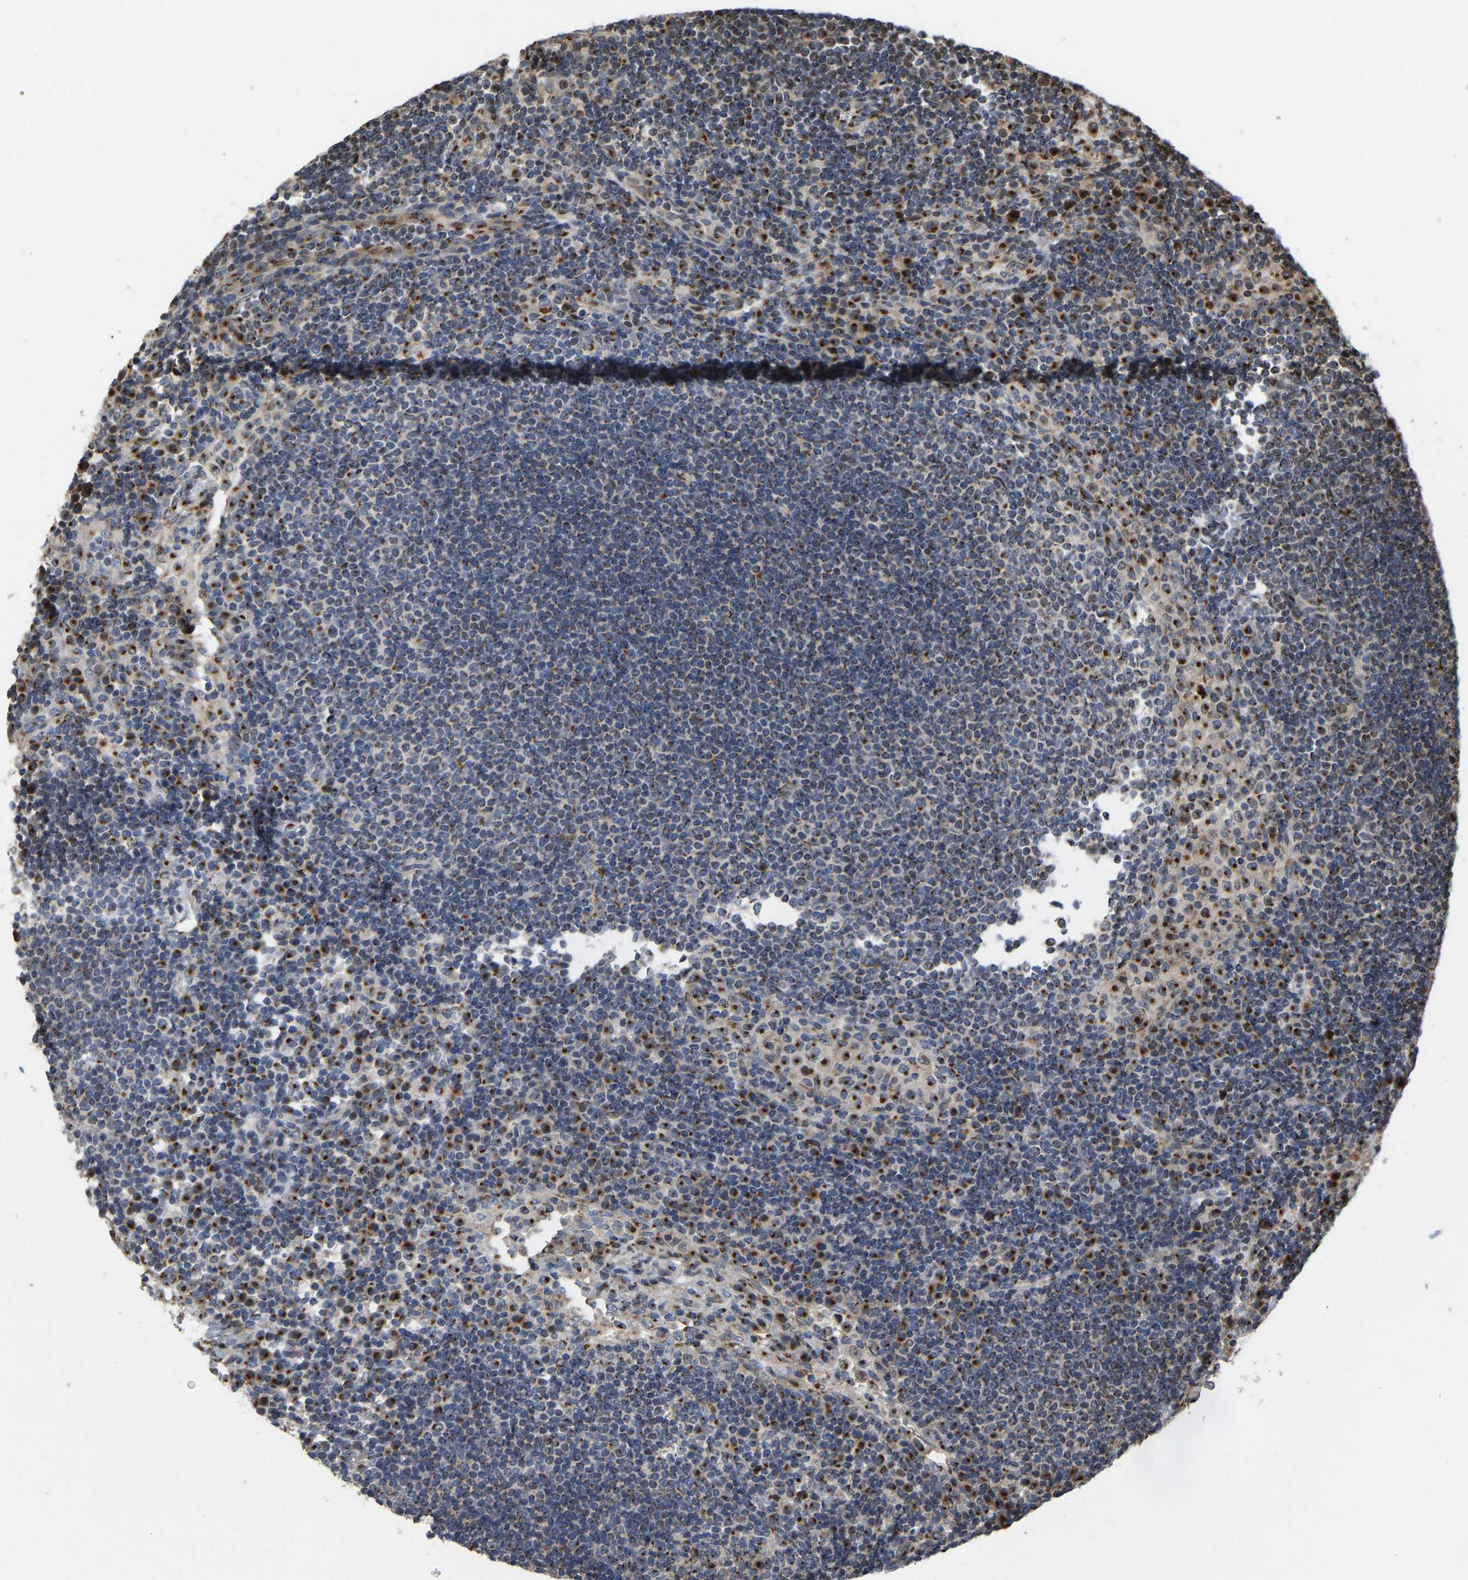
{"staining": {"intensity": "moderate", "quantity": ">75%", "location": "cytoplasmic/membranous"}, "tissue": "lymph node", "cell_type": "Germinal center cells", "image_type": "normal", "snomed": [{"axis": "morphology", "description": "Normal tissue, NOS"}, {"axis": "topography", "description": "Lymph node"}], "caption": "Lymph node stained with DAB (3,3'-diaminobenzidine) immunohistochemistry (IHC) demonstrates medium levels of moderate cytoplasmic/membranous expression in about >75% of germinal center cells.", "gene": "YIPF4", "patient": {"sex": "female", "age": 53}}